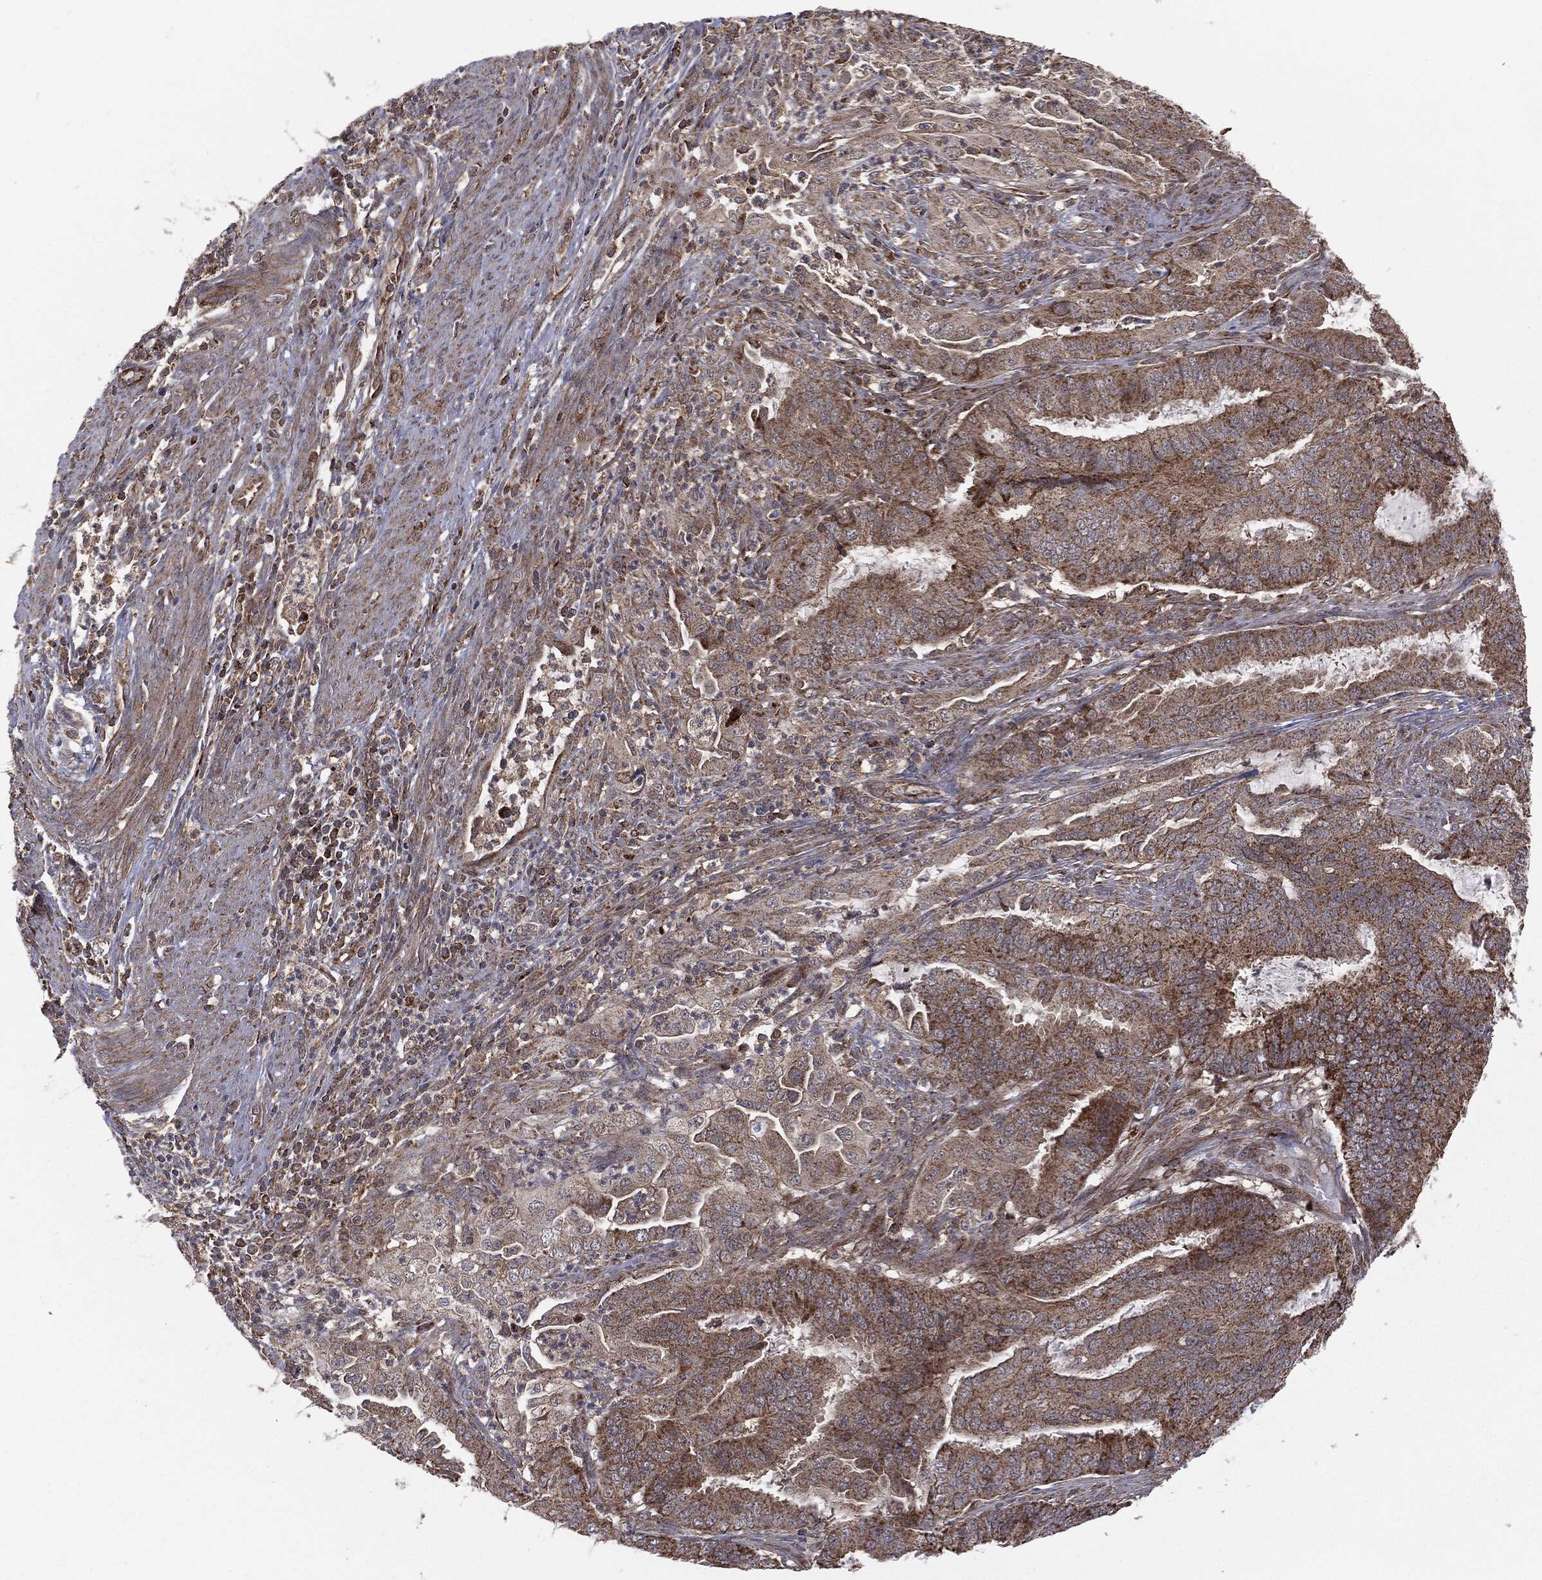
{"staining": {"intensity": "moderate", "quantity": ">75%", "location": "cytoplasmic/membranous"}, "tissue": "endometrial cancer", "cell_type": "Tumor cells", "image_type": "cancer", "snomed": [{"axis": "morphology", "description": "Adenocarcinoma, NOS"}, {"axis": "topography", "description": "Endometrium"}], "caption": "Immunohistochemistry (IHC) photomicrograph of neoplastic tissue: endometrial cancer stained using immunohistochemistry demonstrates medium levels of moderate protein expression localized specifically in the cytoplasmic/membranous of tumor cells, appearing as a cytoplasmic/membranous brown color.", "gene": "MTOR", "patient": {"sex": "female", "age": 51}}